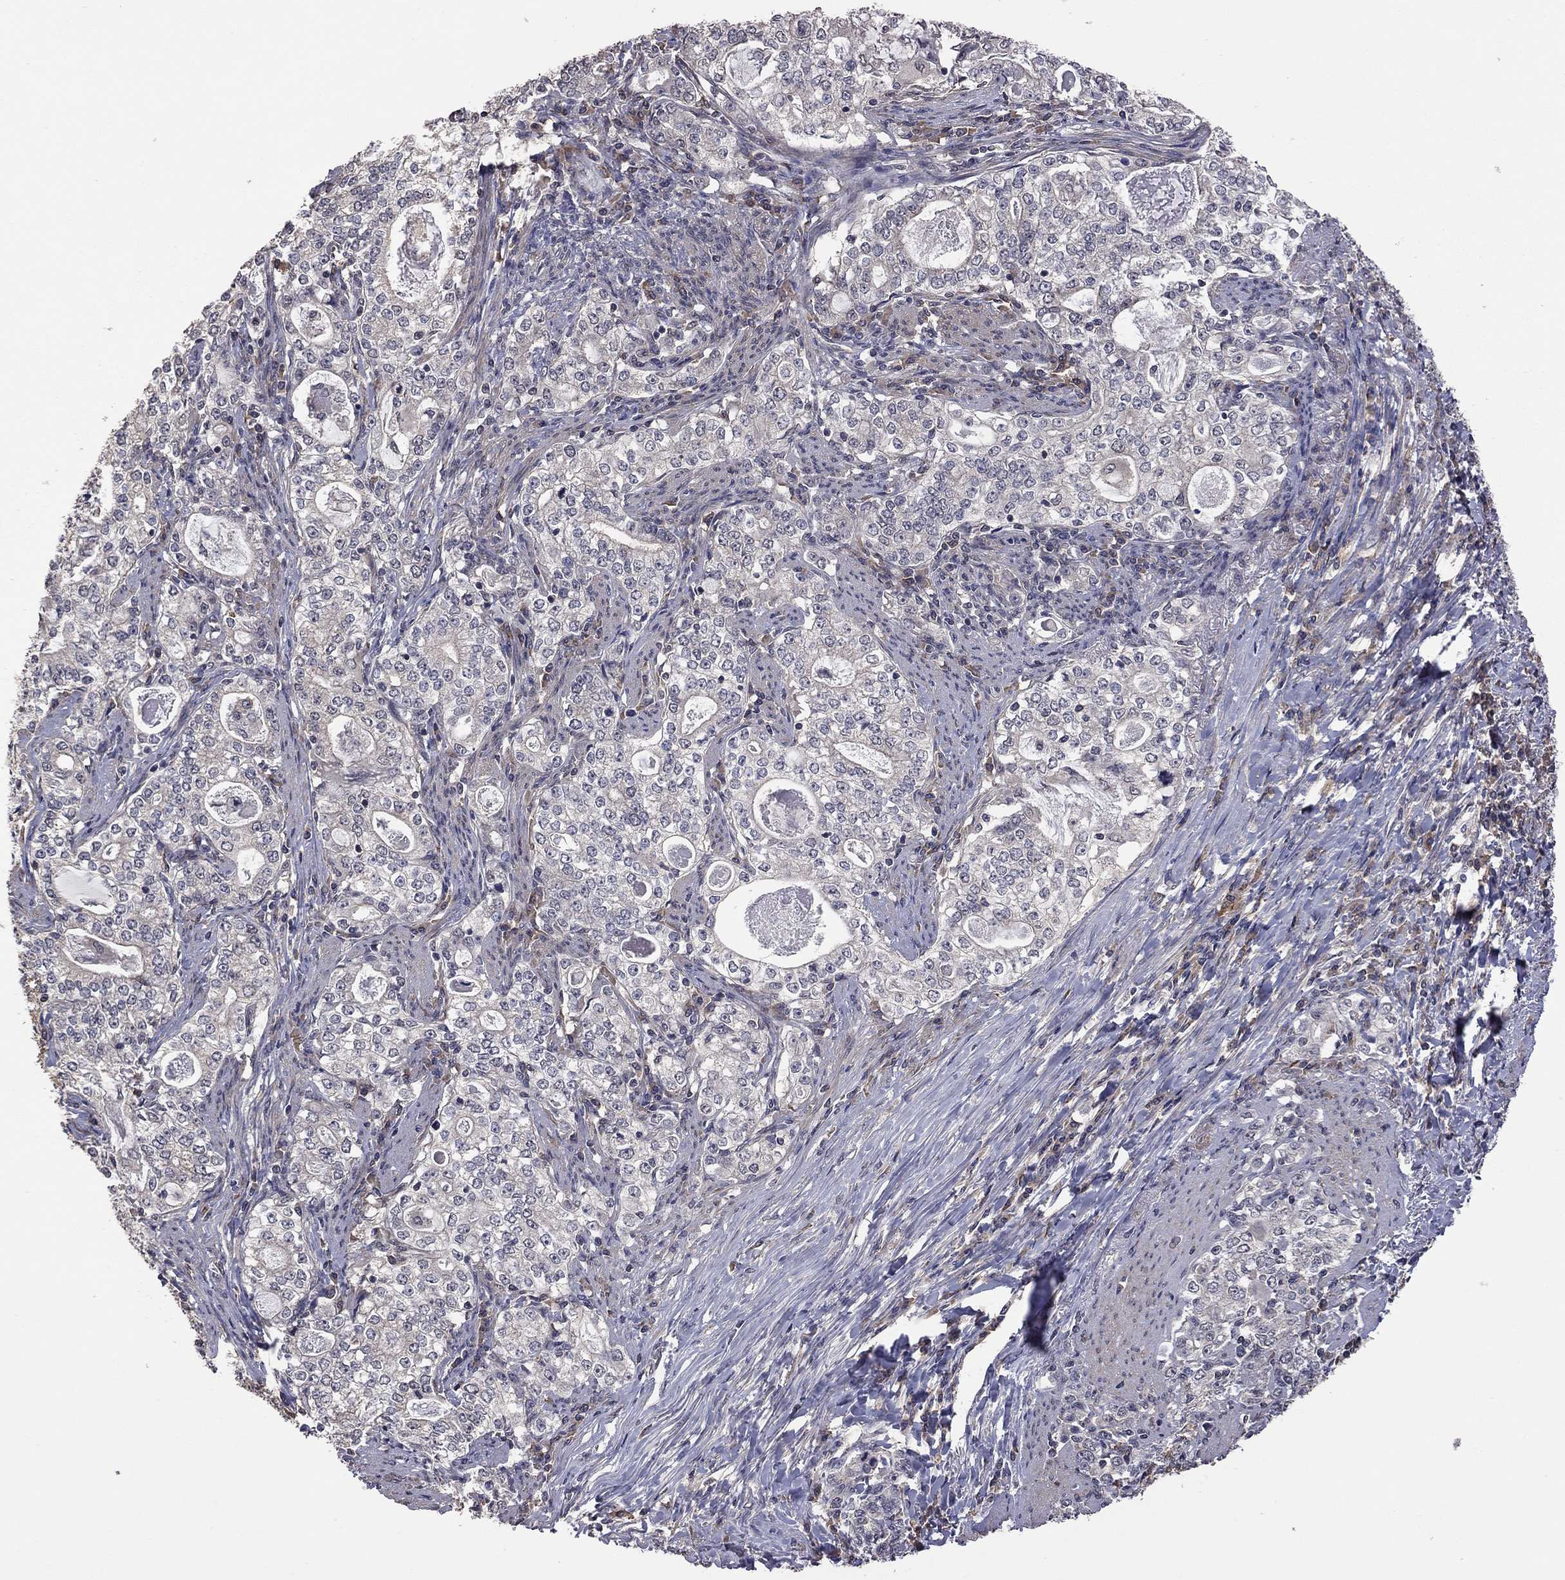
{"staining": {"intensity": "negative", "quantity": "none", "location": "none"}, "tissue": "stomach cancer", "cell_type": "Tumor cells", "image_type": "cancer", "snomed": [{"axis": "morphology", "description": "Adenocarcinoma, NOS"}, {"axis": "topography", "description": "Stomach, lower"}], "caption": "Tumor cells are negative for brown protein staining in stomach cancer (adenocarcinoma).", "gene": "TSNARE1", "patient": {"sex": "female", "age": 72}}